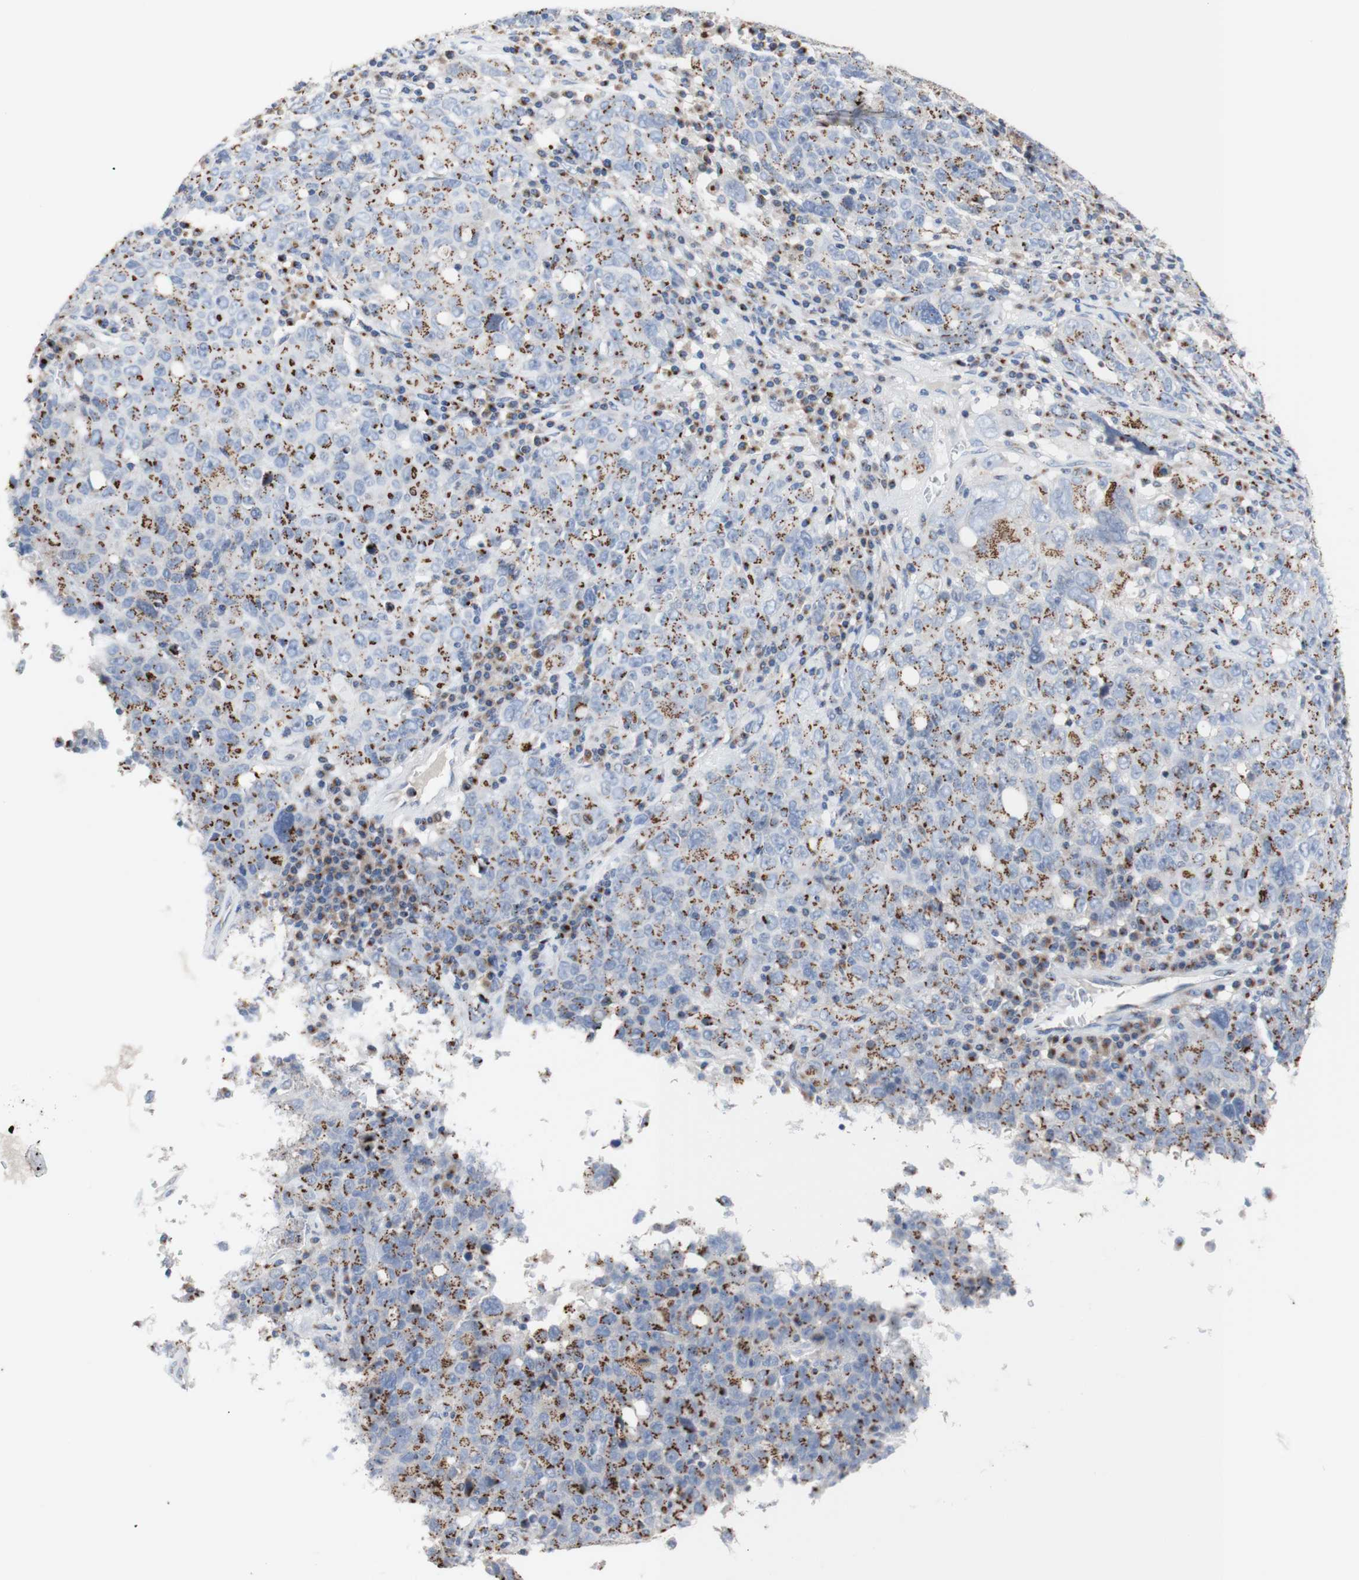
{"staining": {"intensity": "moderate", "quantity": "25%-75%", "location": "cytoplasmic/membranous"}, "tissue": "ovarian cancer", "cell_type": "Tumor cells", "image_type": "cancer", "snomed": [{"axis": "morphology", "description": "Carcinoma, endometroid"}, {"axis": "topography", "description": "Ovary"}], "caption": "Immunohistochemical staining of human ovarian endometroid carcinoma reveals moderate cytoplasmic/membranous protein positivity in approximately 25%-75% of tumor cells.", "gene": "GALNT2", "patient": {"sex": "female", "age": 62}}